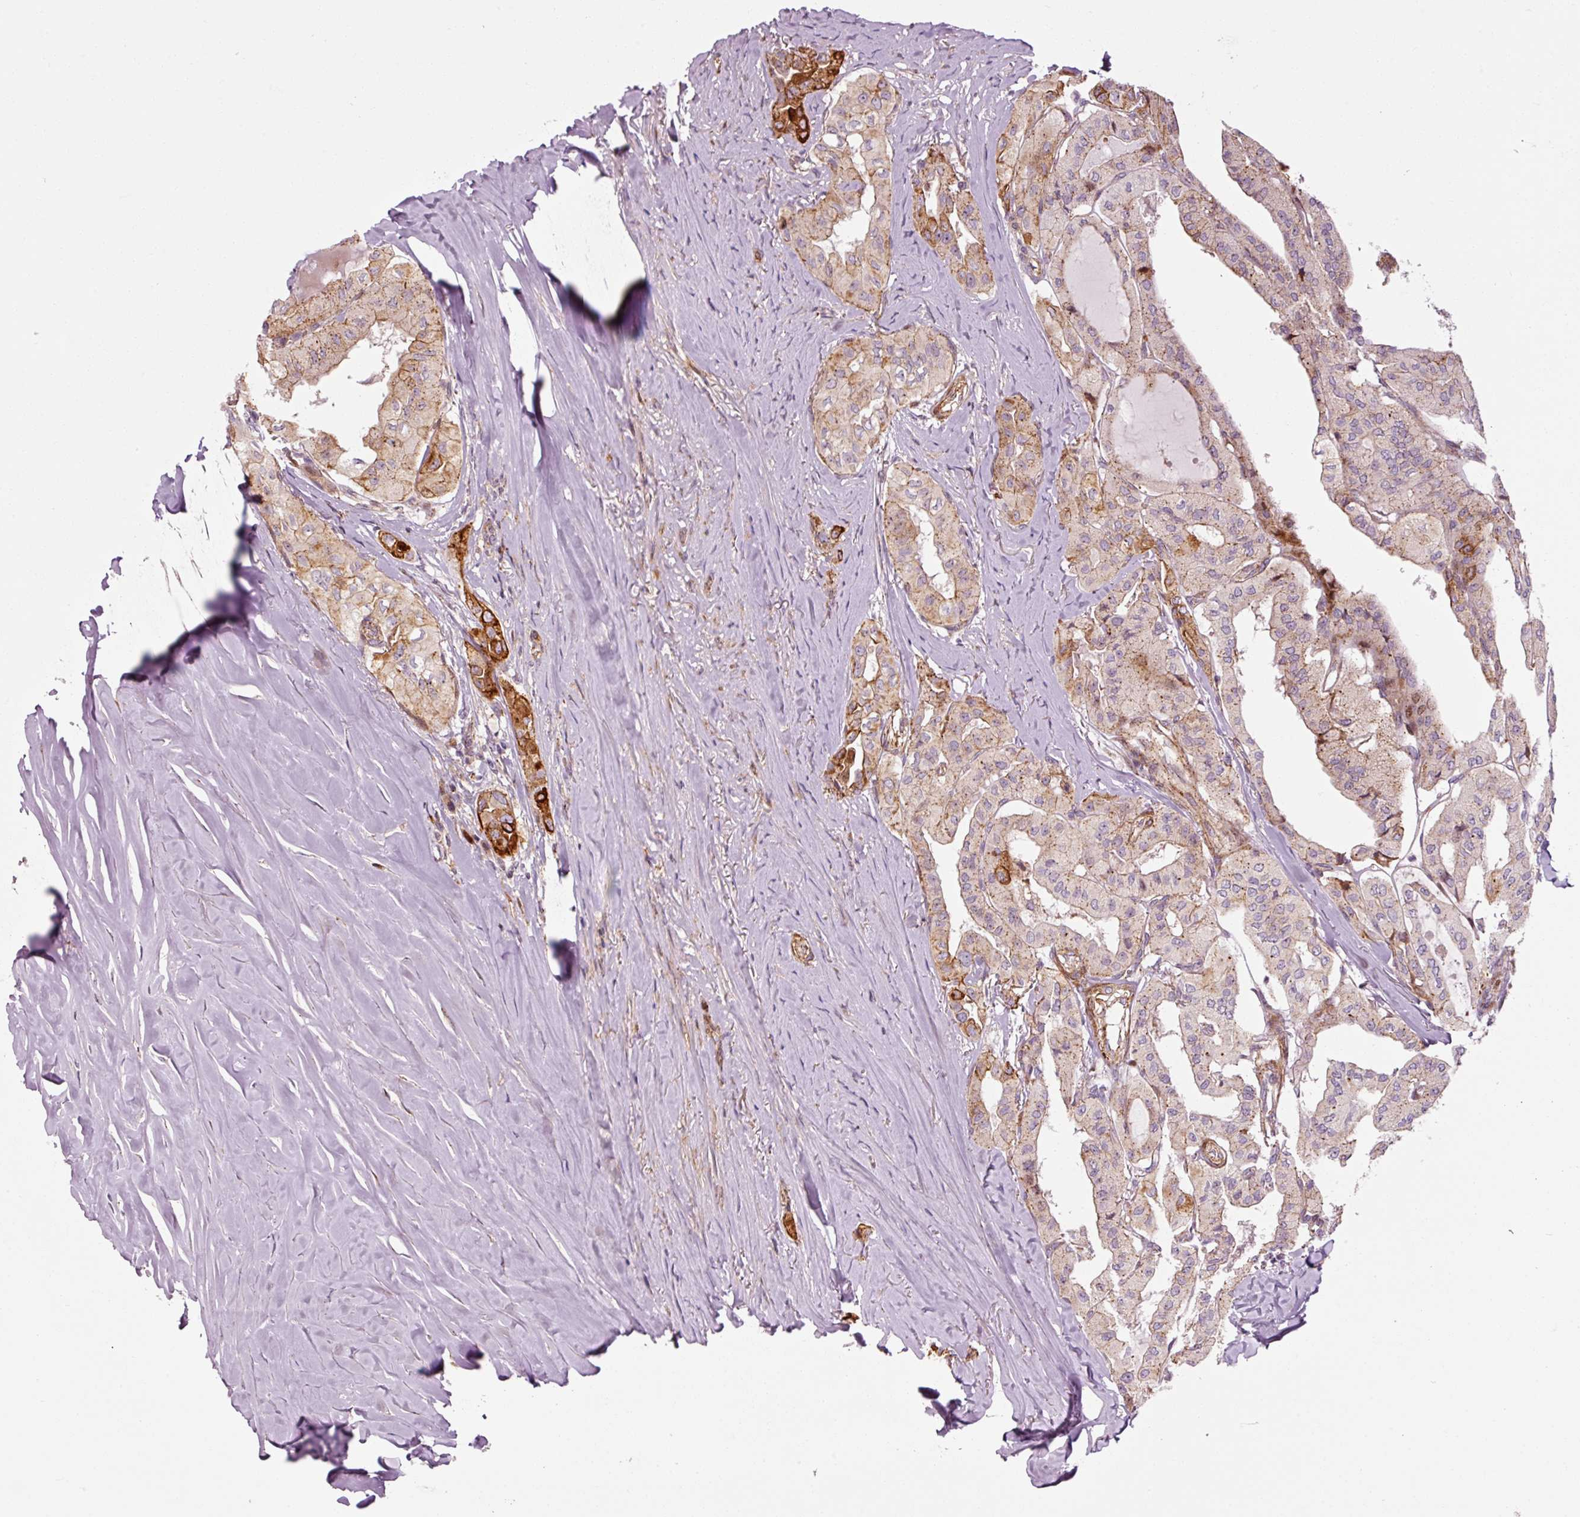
{"staining": {"intensity": "strong", "quantity": "<25%", "location": "cytoplasmic/membranous"}, "tissue": "thyroid cancer", "cell_type": "Tumor cells", "image_type": "cancer", "snomed": [{"axis": "morphology", "description": "Papillary adenocarcinoma, NOS"}, {"axis": "topography", "description": "Thyroid gland"}], "caption": "High-power microscopy captured an immunohistochemistry micrograph of thyroid cancer, revealing strong cytoplasmic/membranous expression in approximately <25% of tumor cells.", "gene": "ANKRD20A1", "patient": {"sex": "female", "age": 59}}